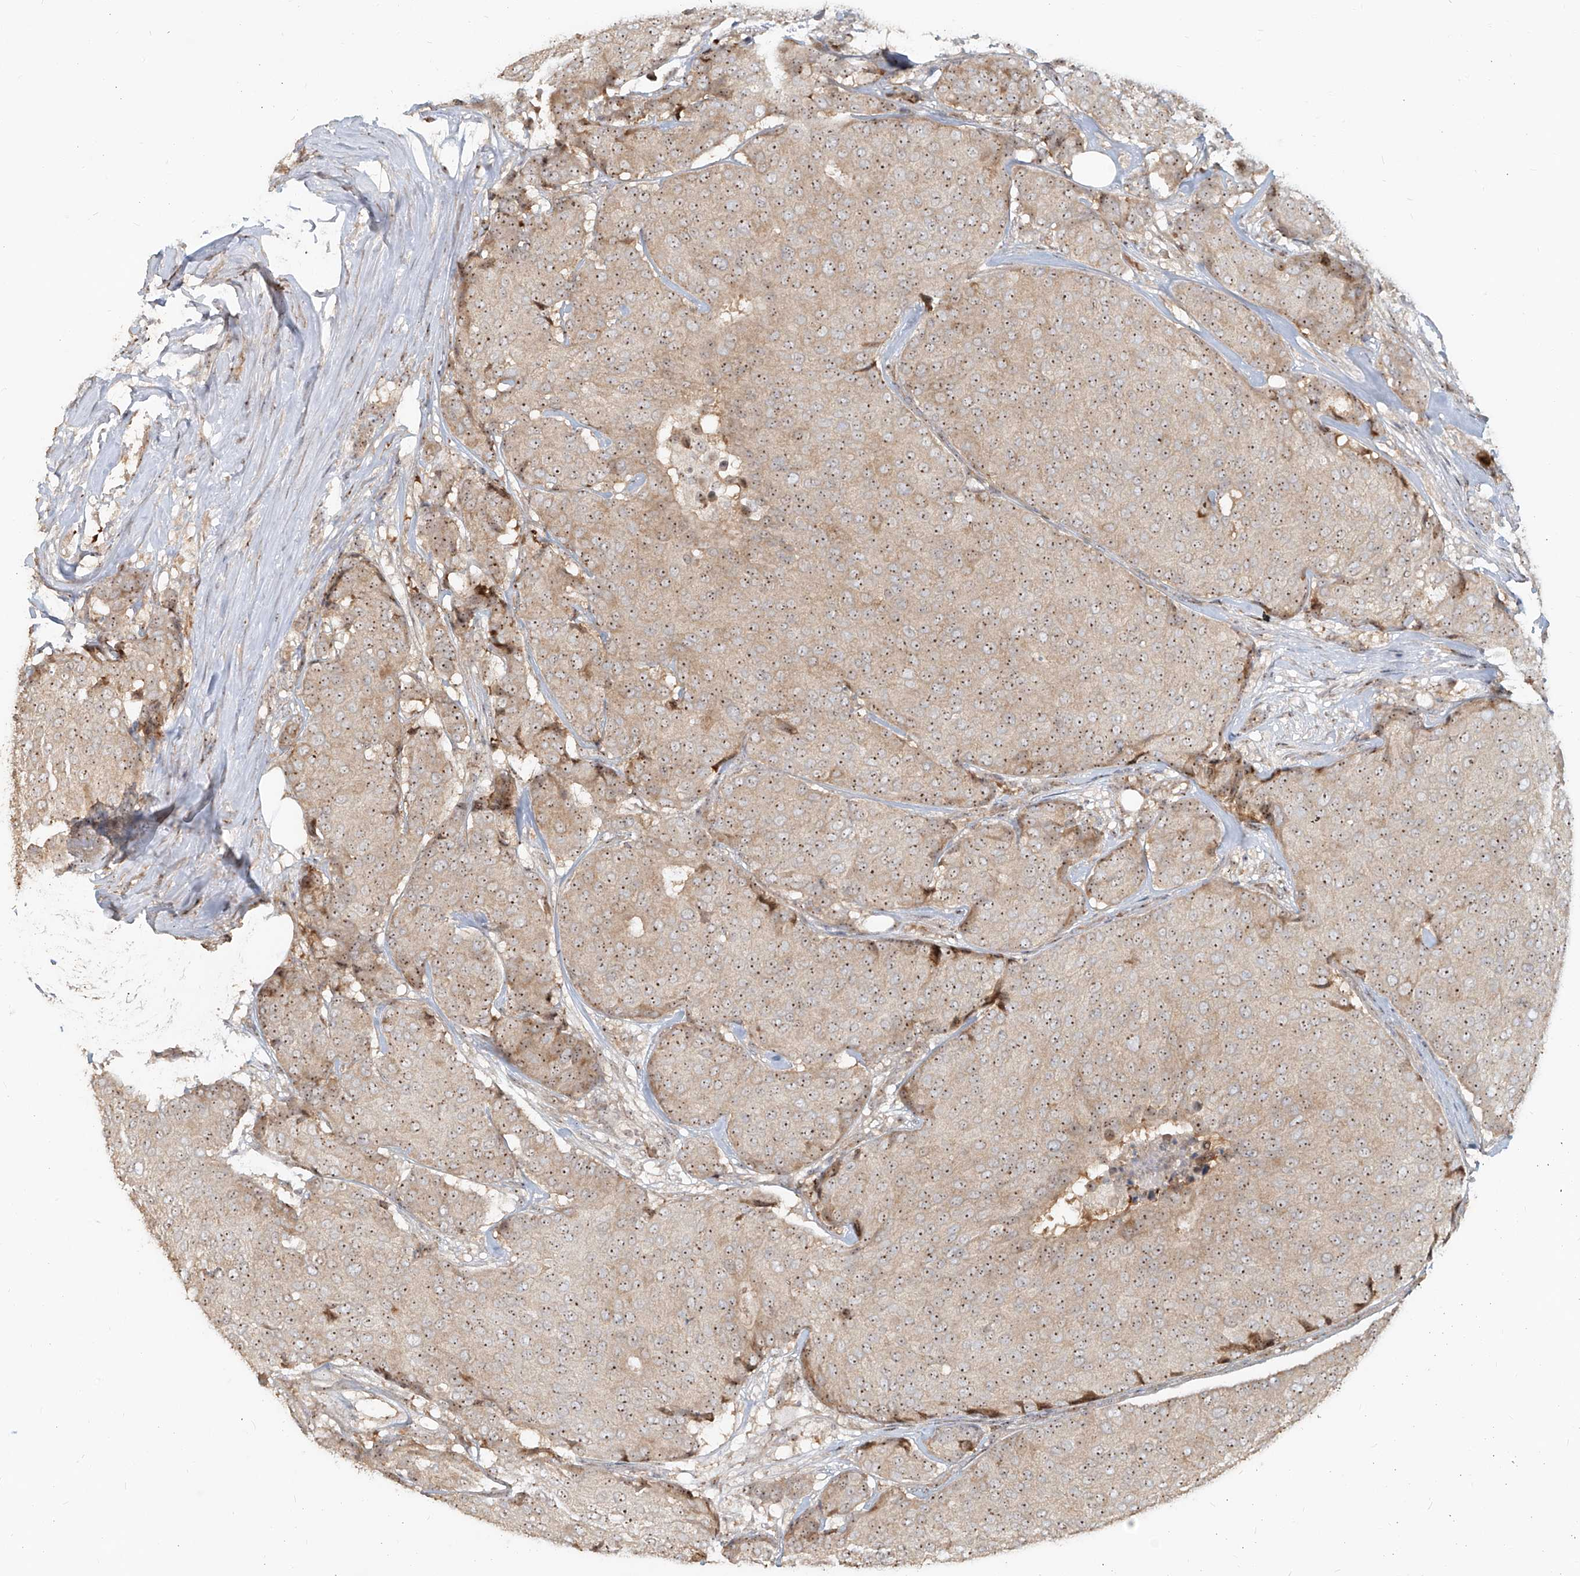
{"staining": {"intensity": "weak", "quantity": ">75%", "location": "cytoplasmic/membranous,nuclear"}, "tissue": "breast cancer", "cell_type": "Tumor cells", "image_type": "cancer", "snomed": [{"axis": "morphology", "description": "Duct carcinoma"}, {"axis": "topography", "description": "Breast"}], "caption": "Immunohistochemical staining of breast invasive ductal carcinoma exhibits low levels of weak cytoplasmic/membranous and nuclear positivity in about >75% of tumor cells.", "gene": "BYSL", "patient": {"sex": "female", "age": 75}}